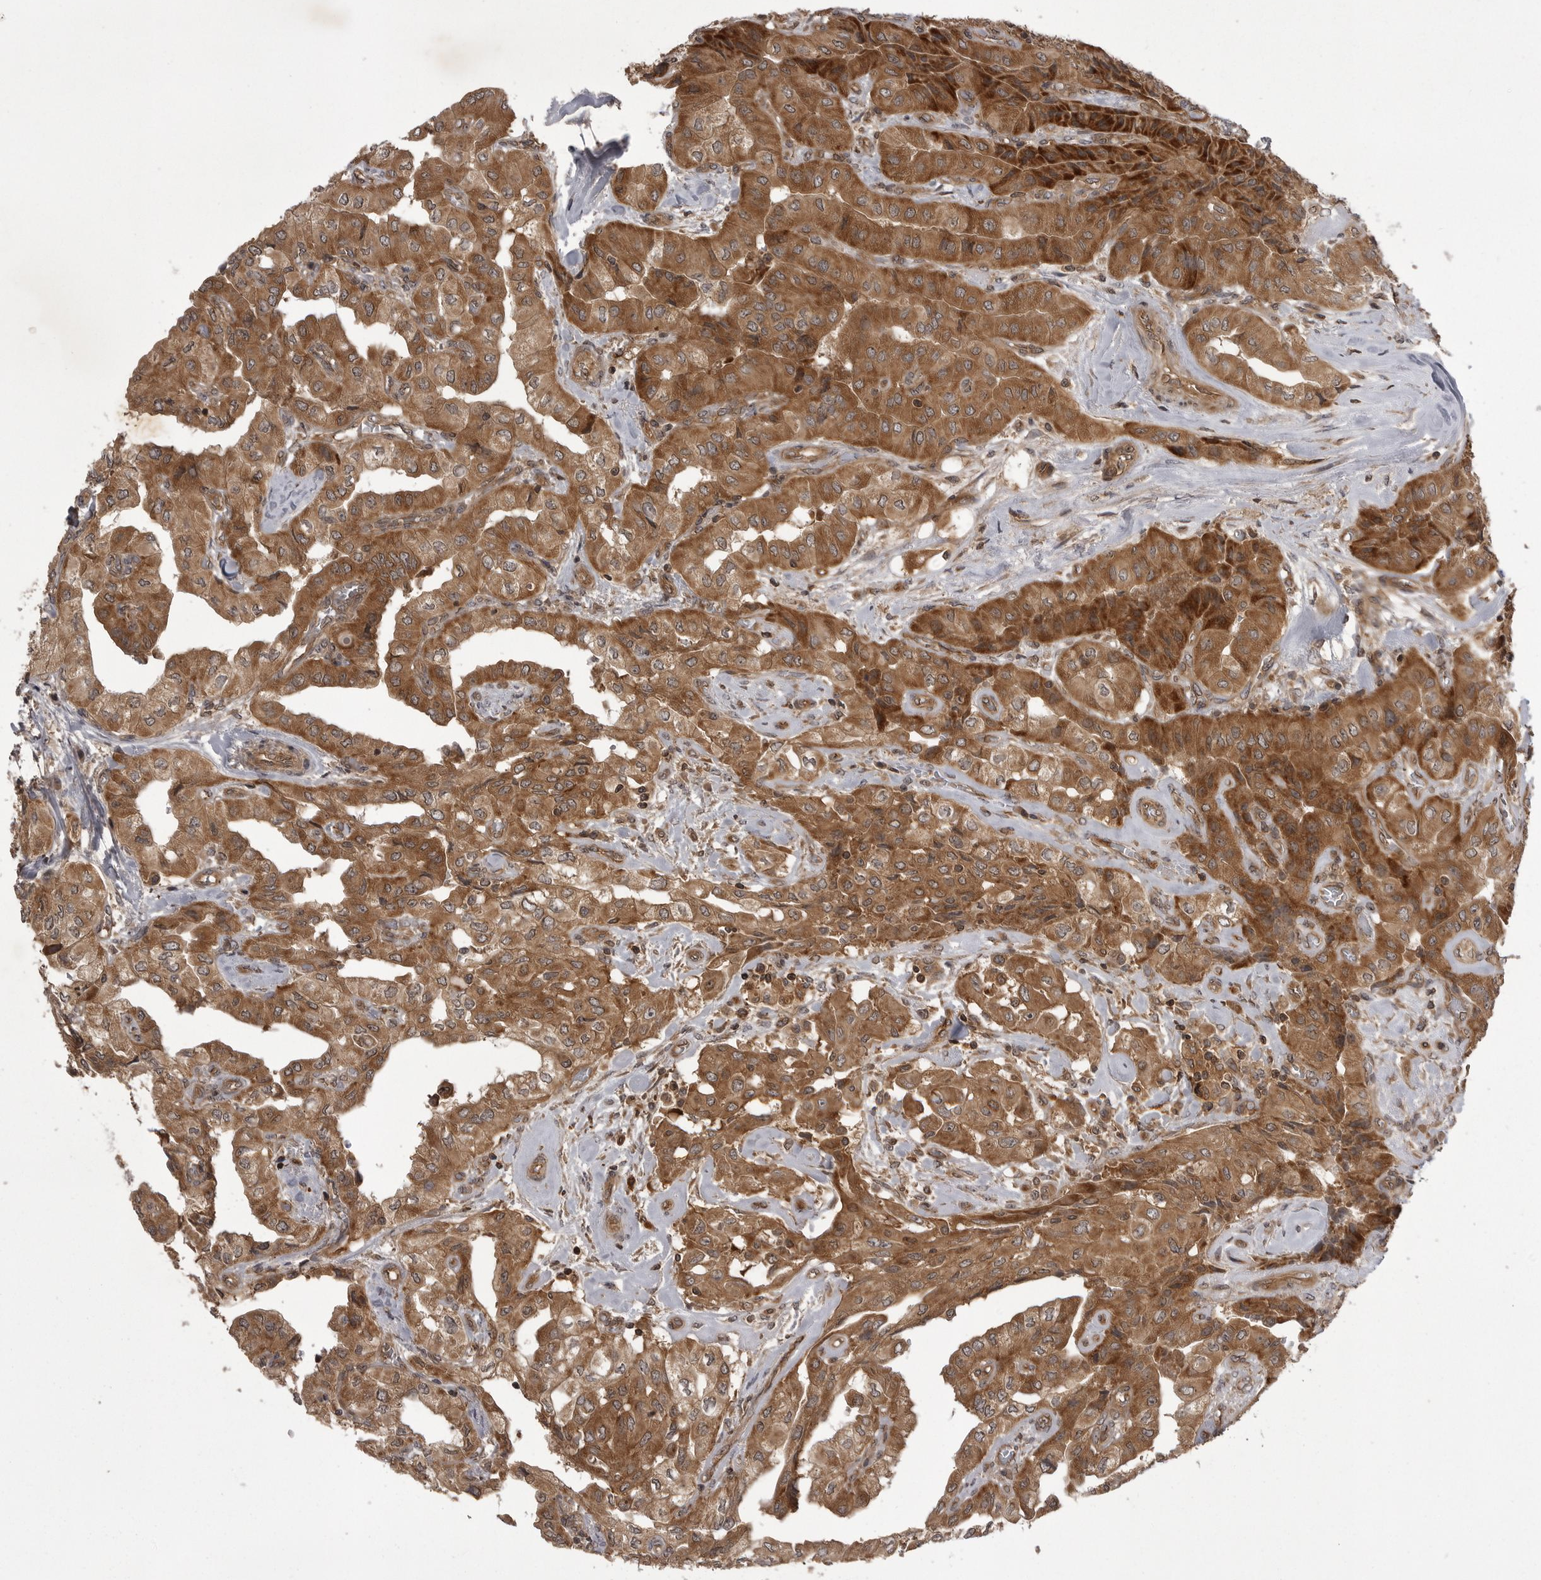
{"staining": {"intensity": "moderate", "quantity": ">75%", "location": "cytoplasmic/membranous"}, "tissue": "thyroid cancer", "cell_type": "Tumor cells", "image_type": "cancer", "snomed": [{"axis": "morphology", "description": "Papillary adenocarcinoma, NOS"}, {"axis": "topography", "description": "Thyroid gland"}], "caption": "Thyroid papillary adenocarcinoma stained for a protein reveals moderate cytoplasmic/membranous positivity in tumor cells.", "gene": "STK24", "patient": {"sex": "female", "age": 59}}